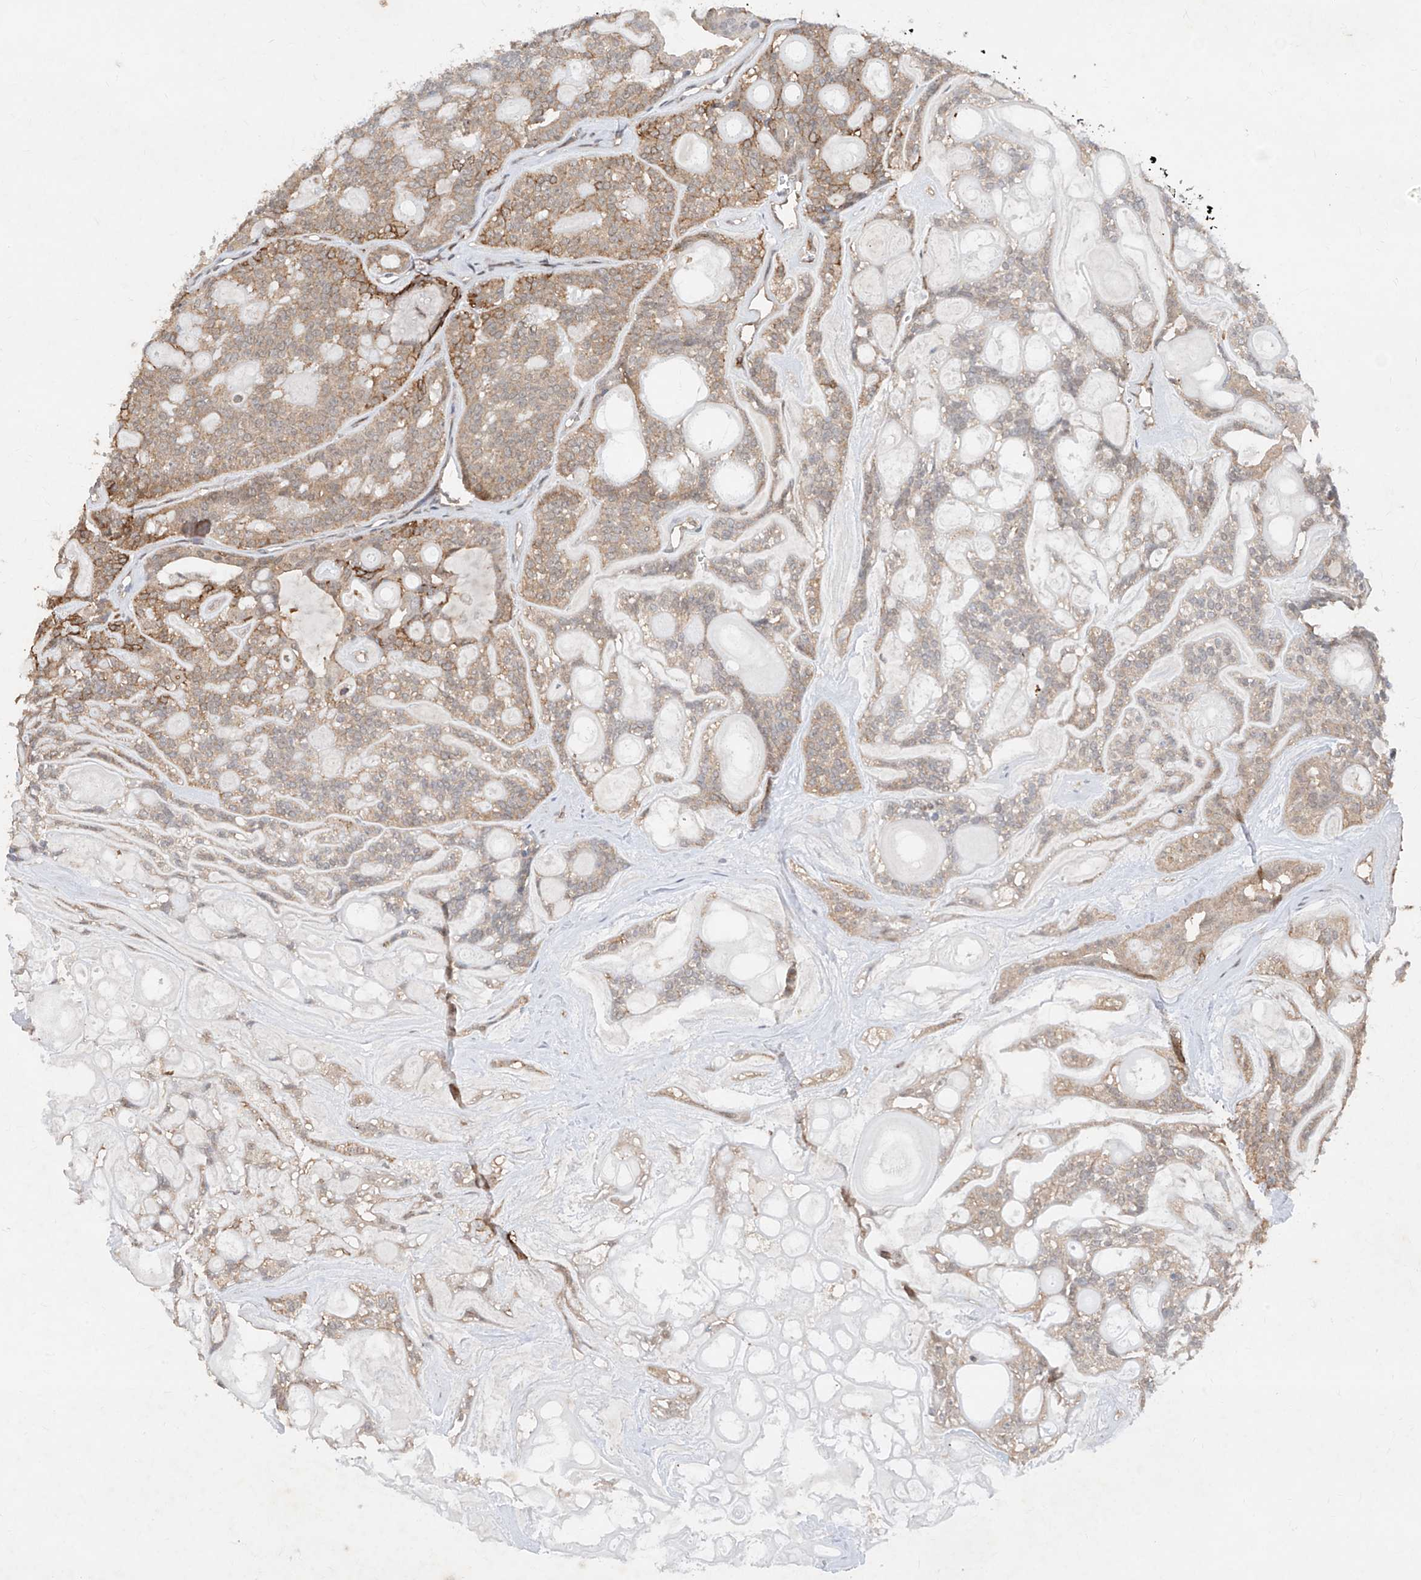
{"staining": {"intensity": "moderate", "quantity": "25%-75%", "location": "cytoplasmic/membranous"}, "tissue": "head and neck cancer", "cell_type": "Tumor cells", "image_type": "cancer", "snomed": [{"axis": "morphology", "description": "Adenocarcinoma, NOS"}, {"axis": "topography", "description": "Head-Neck"}], "caption": "Immunohistochemical staining of head and neck cancer (adenocarcinoma) demonstrates medium levels of moderate cytoplasmic/membranous expression in about 25%-75% of tumor cells. The staining was performed using DAB (3,3'-diaminobenzidine), with brown indicating positive protein expression. Nuclei are stained blue with hematoxylin.", "gene": "ZNF358", "patient": {"sex": "male", "age": 66}}